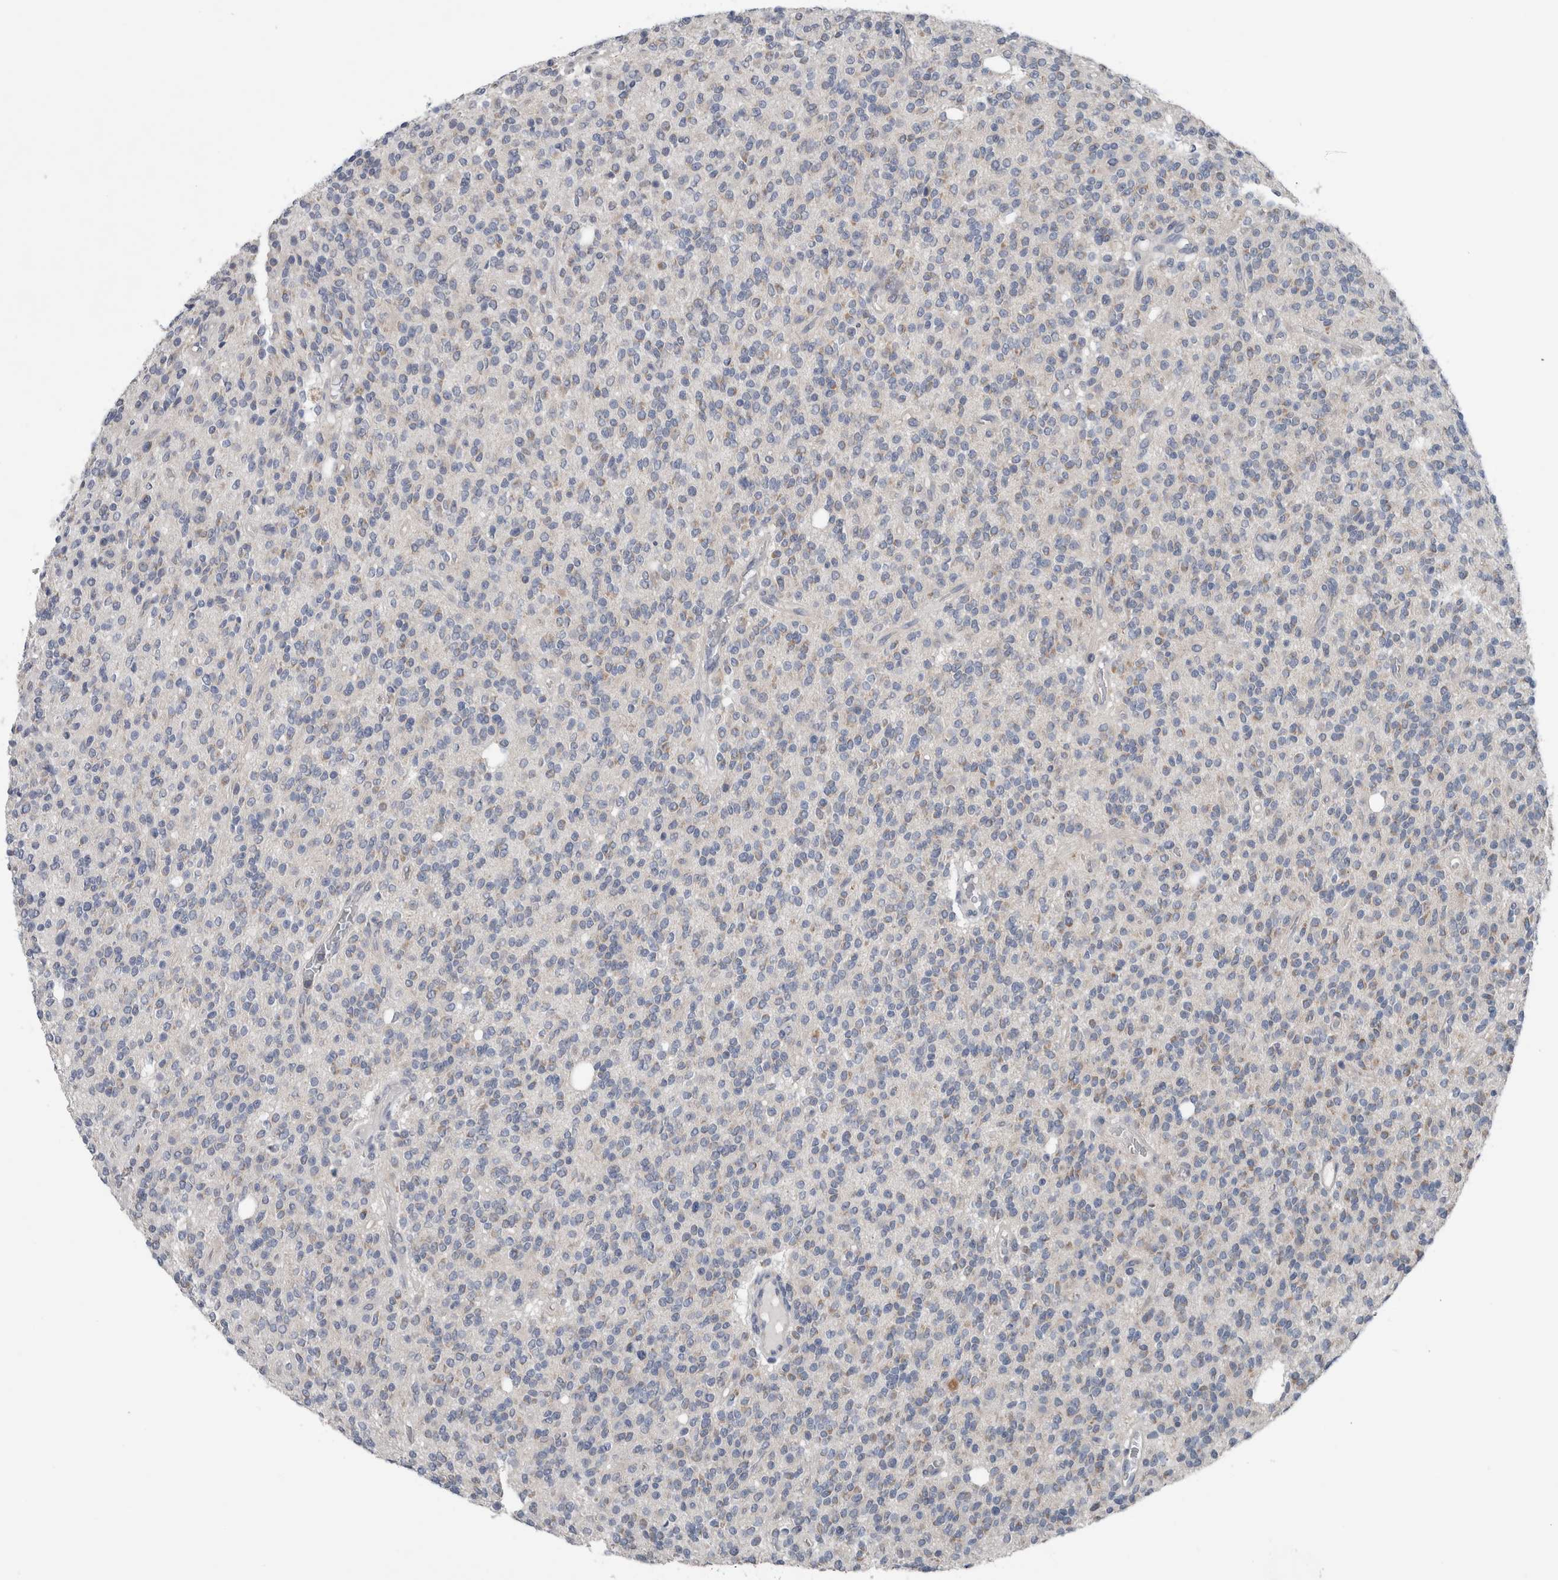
{"staining": {"intensity": "negative", "quantity": "none", "location": "none"}, "tissue": "glioma", "cell_type": "Tumor cells", "image_type": "cancer", "snomed": [{"axis": "morphology", "description": "Glioma, malignant, High grade"}, {"axis": "topography", "description": "Brain"}], "caption": "Histopathology image shows no protein expression in tumor cells of malignant high-grade glioma tissue. (Stains: DAB (3,3'-diaminobenzidine) IHC with hematoxylin counter stain, Microscopy: brightfield microscopy at high magnification).", "gene": "CRNN", "patient": {"sex": "male", "age": 34}}